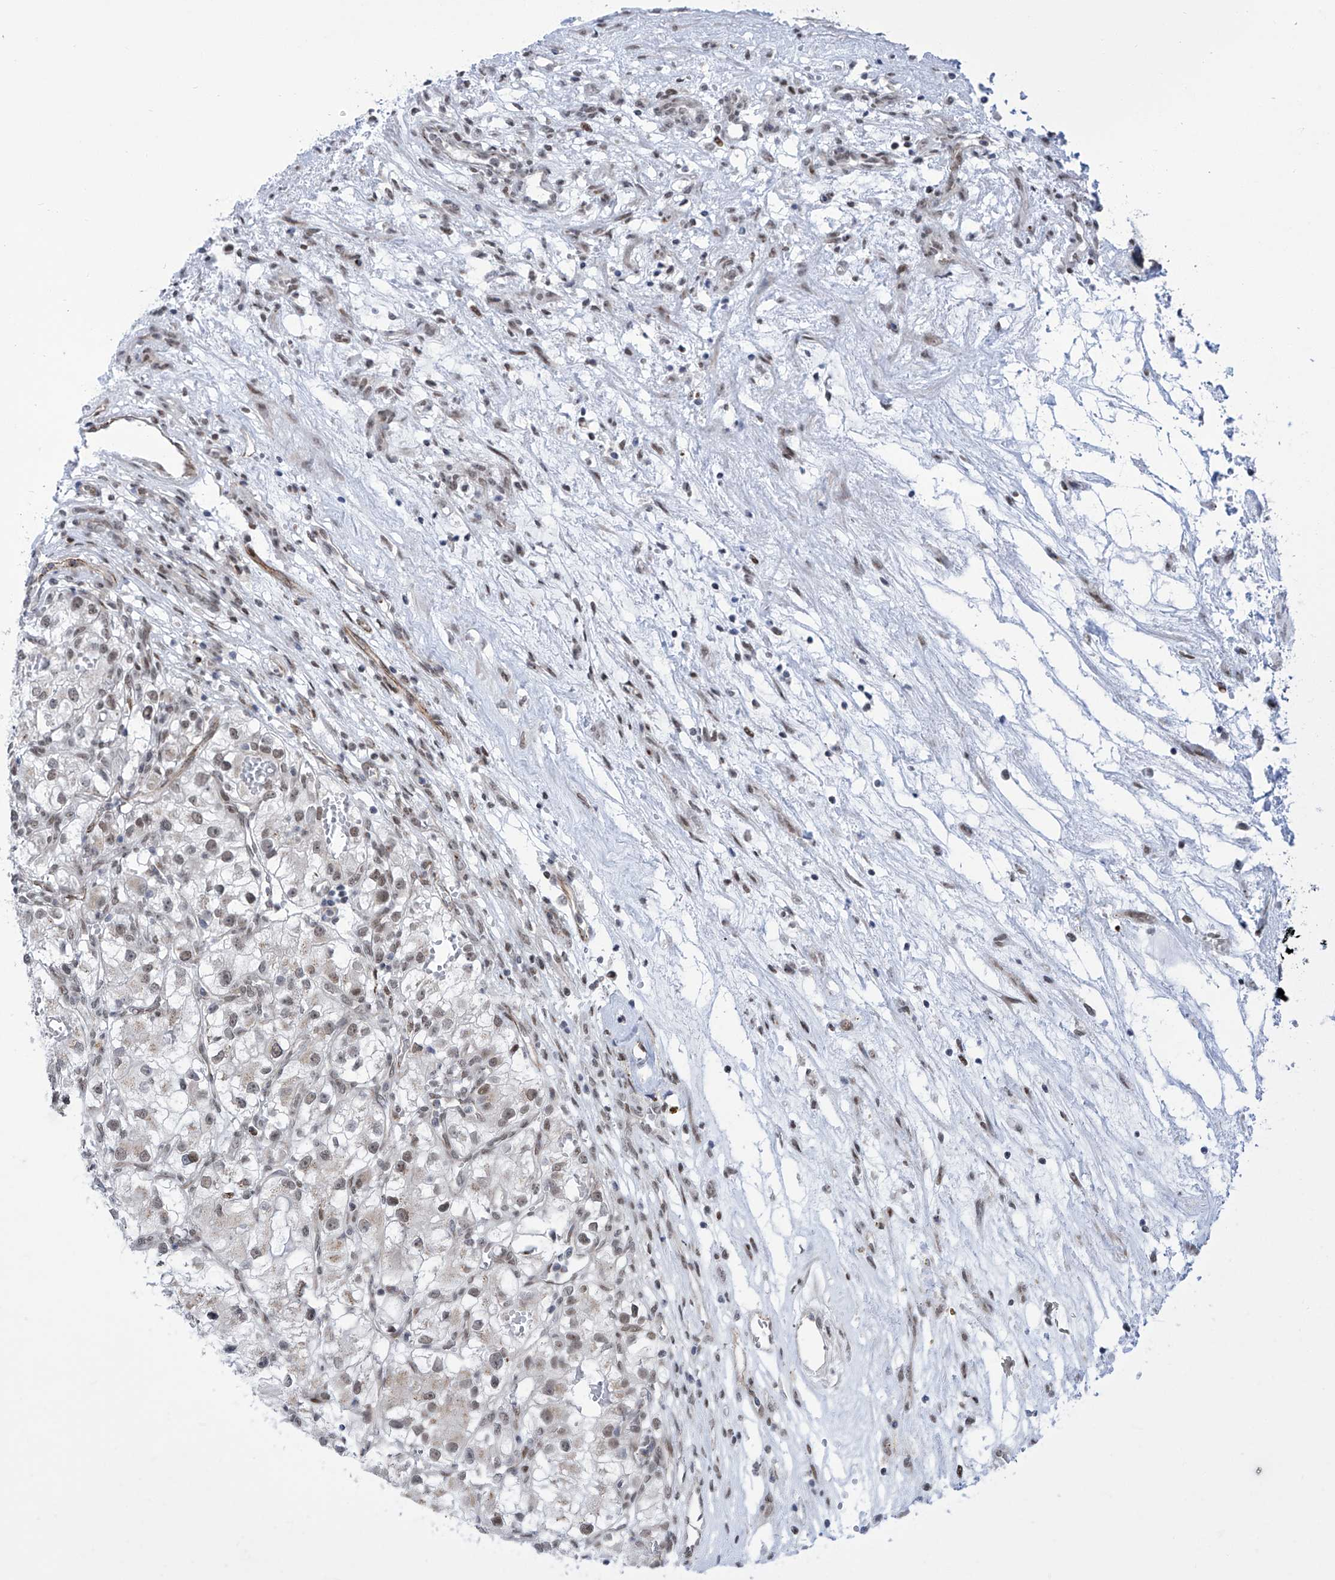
{"staining": {"intensity": "weak", "quantity": "<25%", "location": "nuclear"}, "tissue": "renal cancer", "cell_type": "Tumor cells", "image_type": "cancer", "snomed": [{"axis": "morphology", "description": "Adenocarcinoma, NOS"}, {"axis": "topography", "description": "Kidney"}], "caption": "This is an immunohistochemistry histopathology image of renal cancer (adenocarcinoma). There is no positivity in tumor cells.", "gene": "CEP290", "patient": {"sex": "female", "age": 57}}